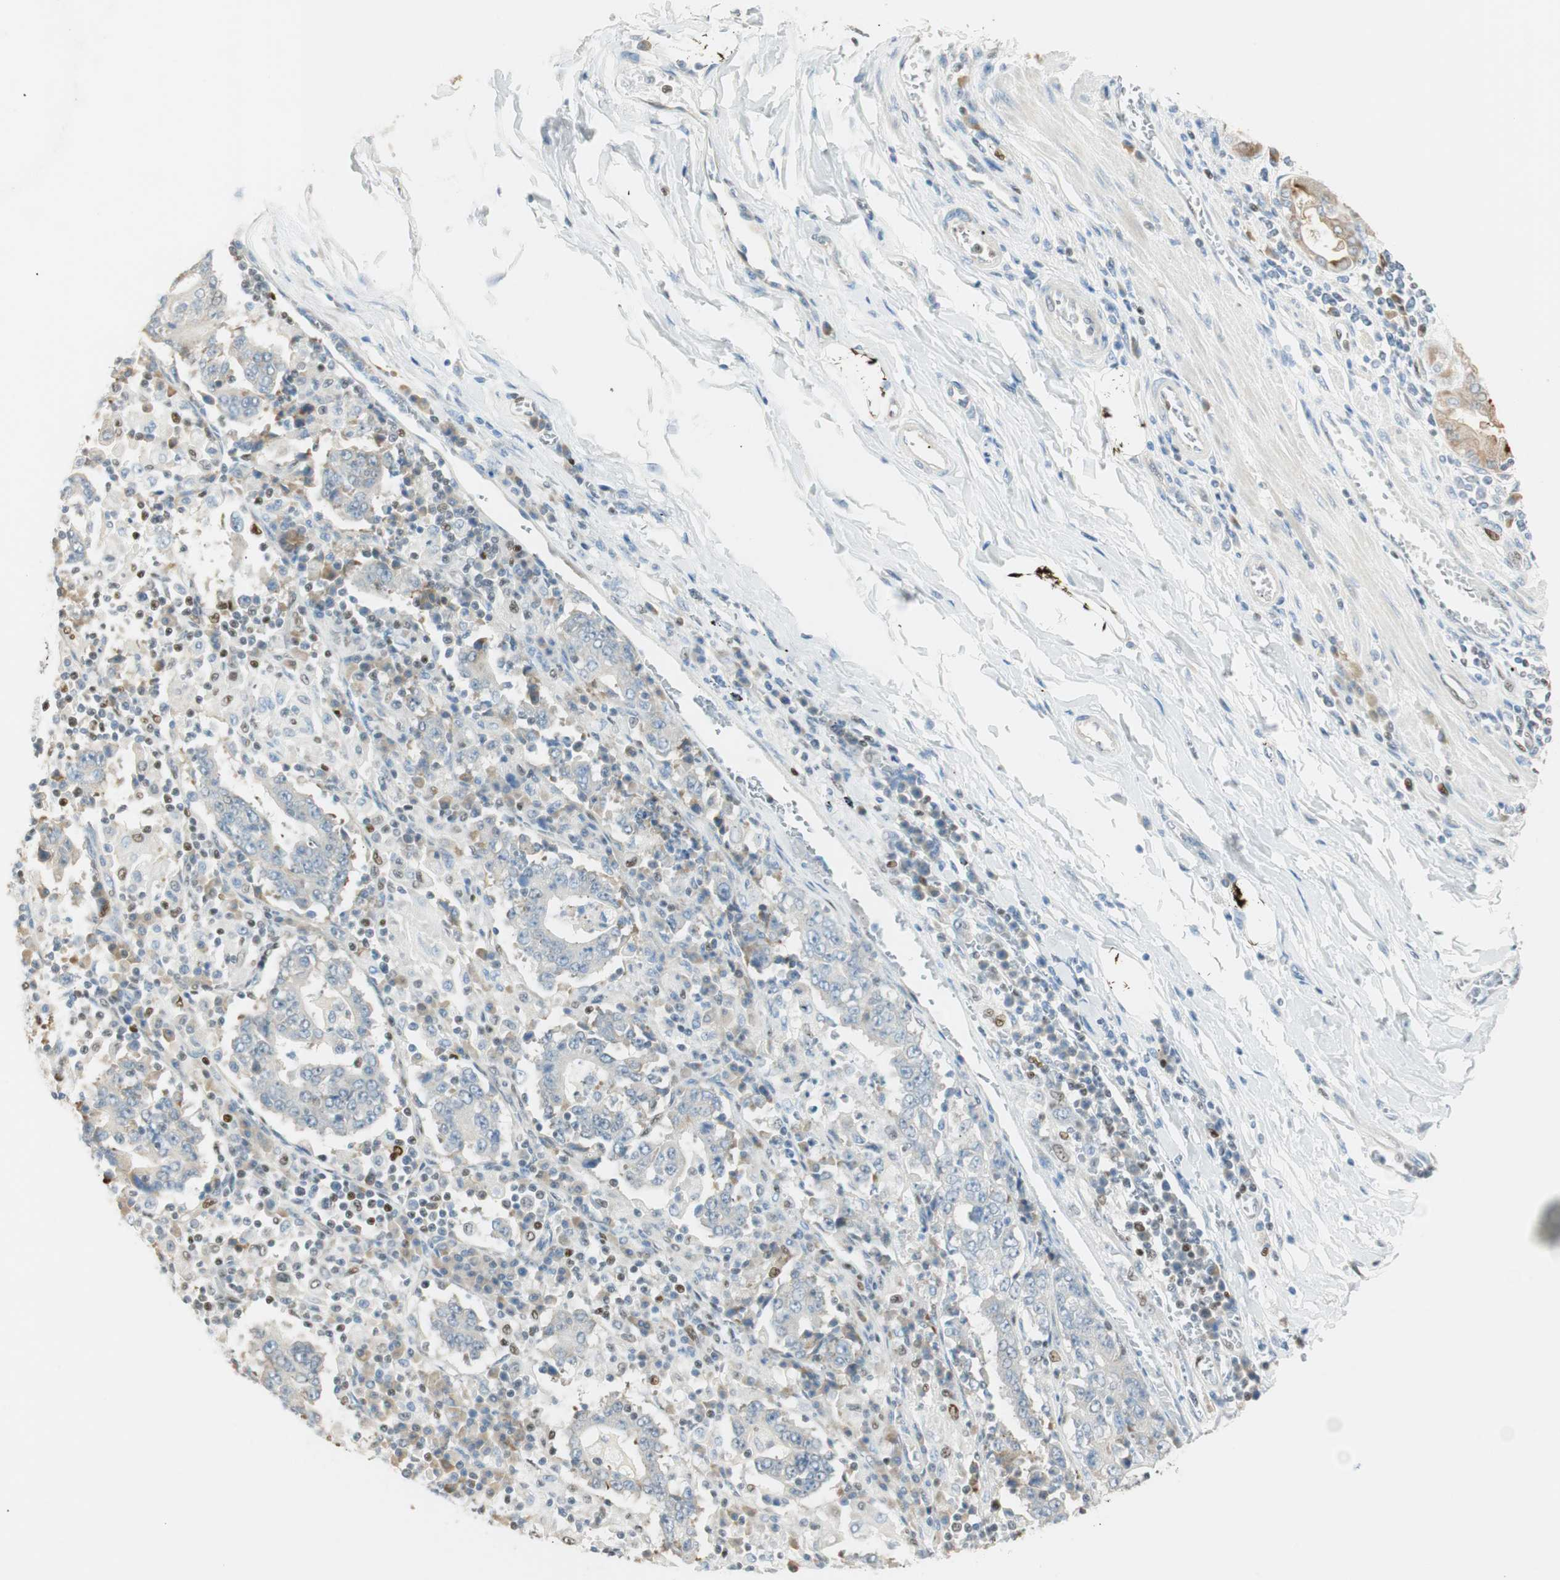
{"staining": {"intensity": "negative", "quantity": "none", "location": "none"}, "tissue": "stomach cancer", "cell_type": "Tumor cells", "image_type": "cancer", "snomed": [{"axis": "morphology", "description": "Normal tissue, NOS"}, {"axis": "morphology", "description": "Adenocarcinoma, NOS"}, {"axis": "topography", "description": "Stomach, upper"}, {"axis": "topography", "description": "Stomach"}], "caption": "Tumor cells show no significant protein positivity in adenocarcinoma (stomach). The staining was performed using DAB (3,3'-diaminobenzidine) to visualize the protein expression in brown, while the nuclei were stained in blue with hematoxylin (Magnification: 20x).", "gene": "MSX2", "patient": {"sex": "male", "age": 59}}